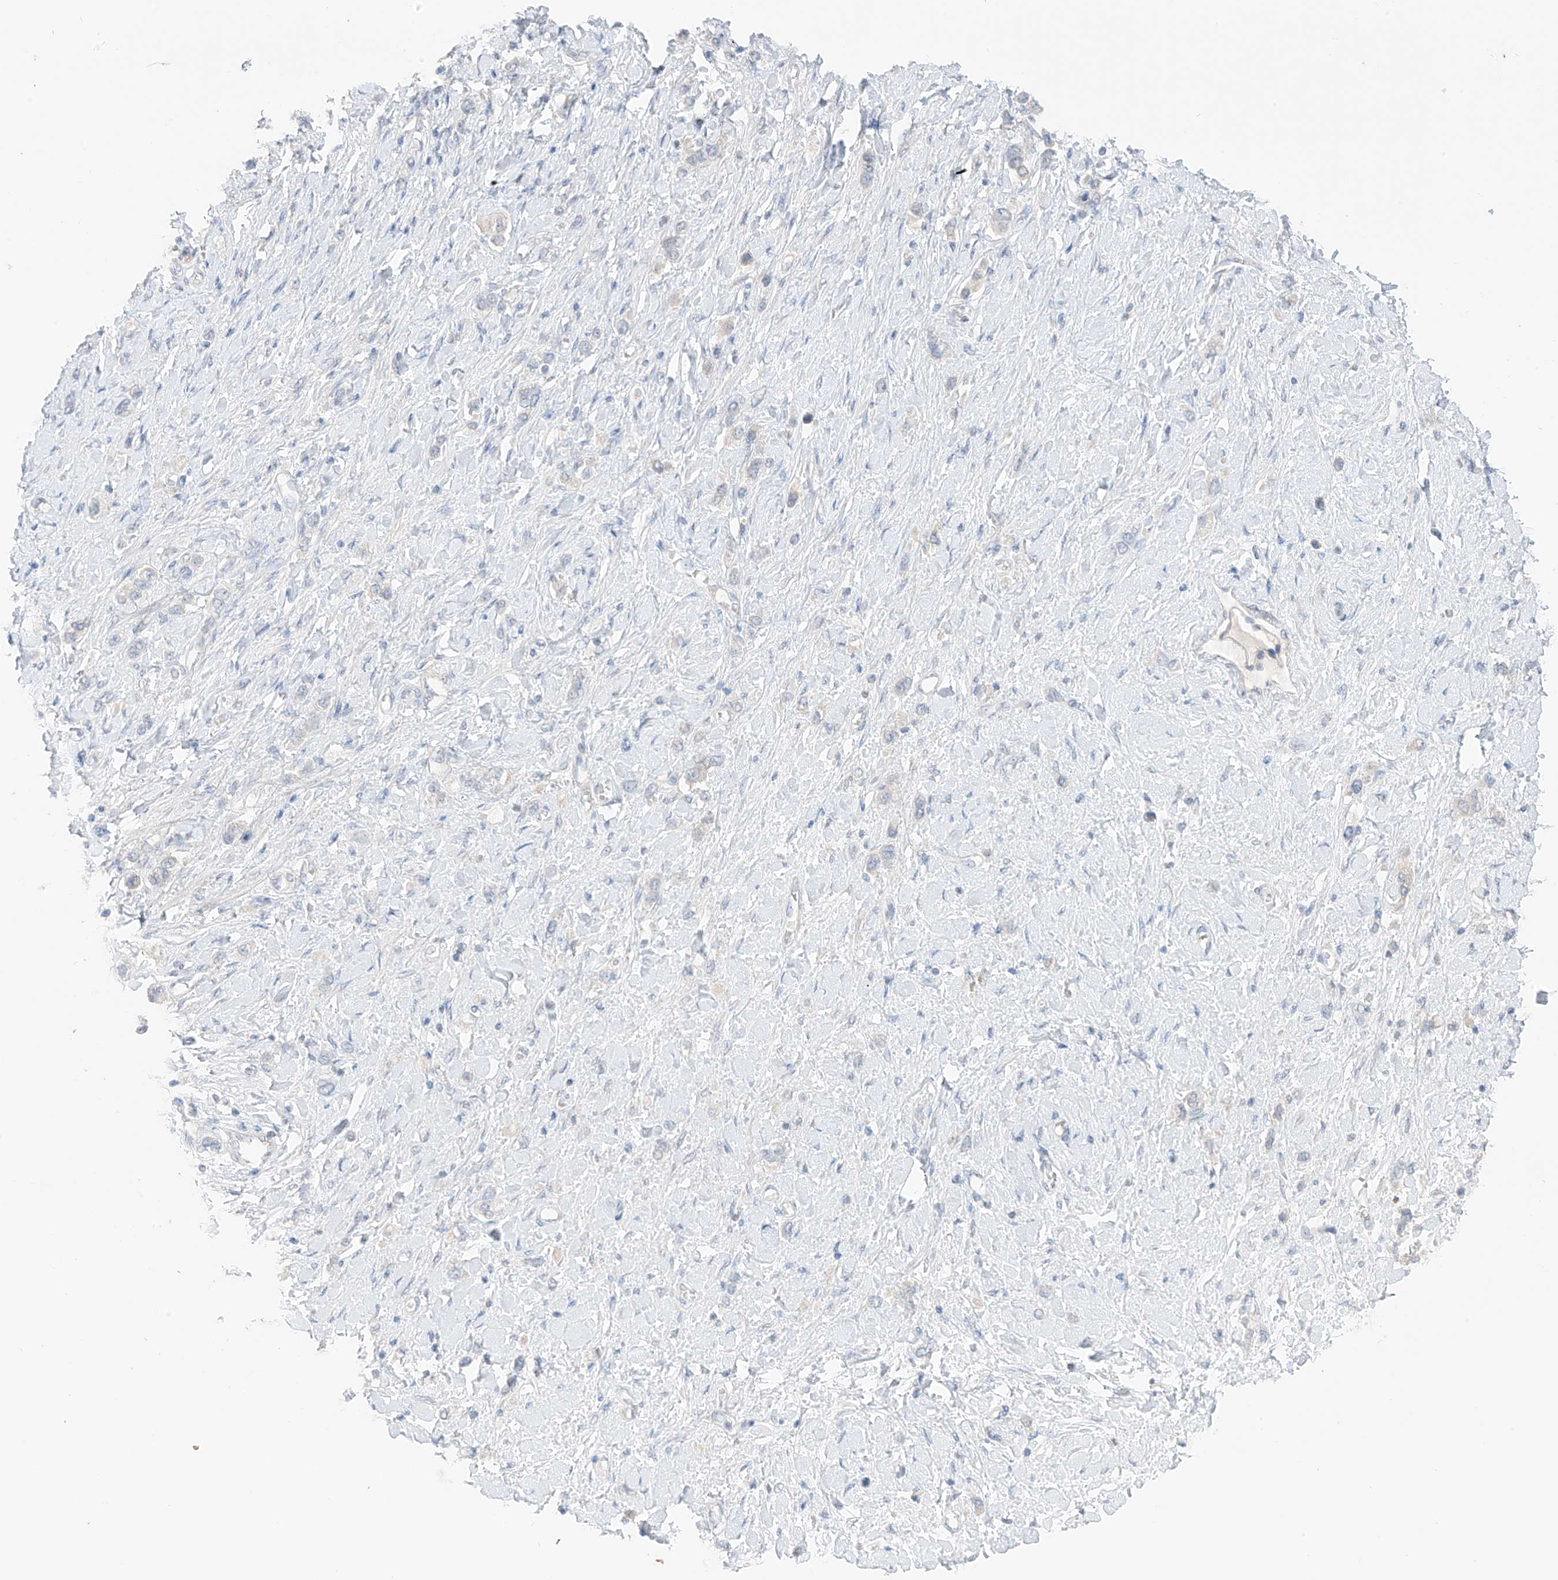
{"staining": {"intensity": "negative", "quantity": "none", "location": "none"}, "tissue": "stomach cancer", "cell_type": "Tumor cells", "image_type": "cancer", "snomed": [{"axis": "morphology", "description": "Normal tissue, NOS"}, {"axis": "morphology", "description": "Adenocarcinoma, NOS"}, {"axis": "topography", "description": "Stomach, upper"}, {"axis": "topography", "description": "Stomach"}], "caption": "An immunohistochemistry micrograph of stomach adenocarcinoma is shown. There is no staining in tumor cells of stomach adenocarcinoma.", "gene": "NALCN", "patient": {"sex": "female", "age": 65}}